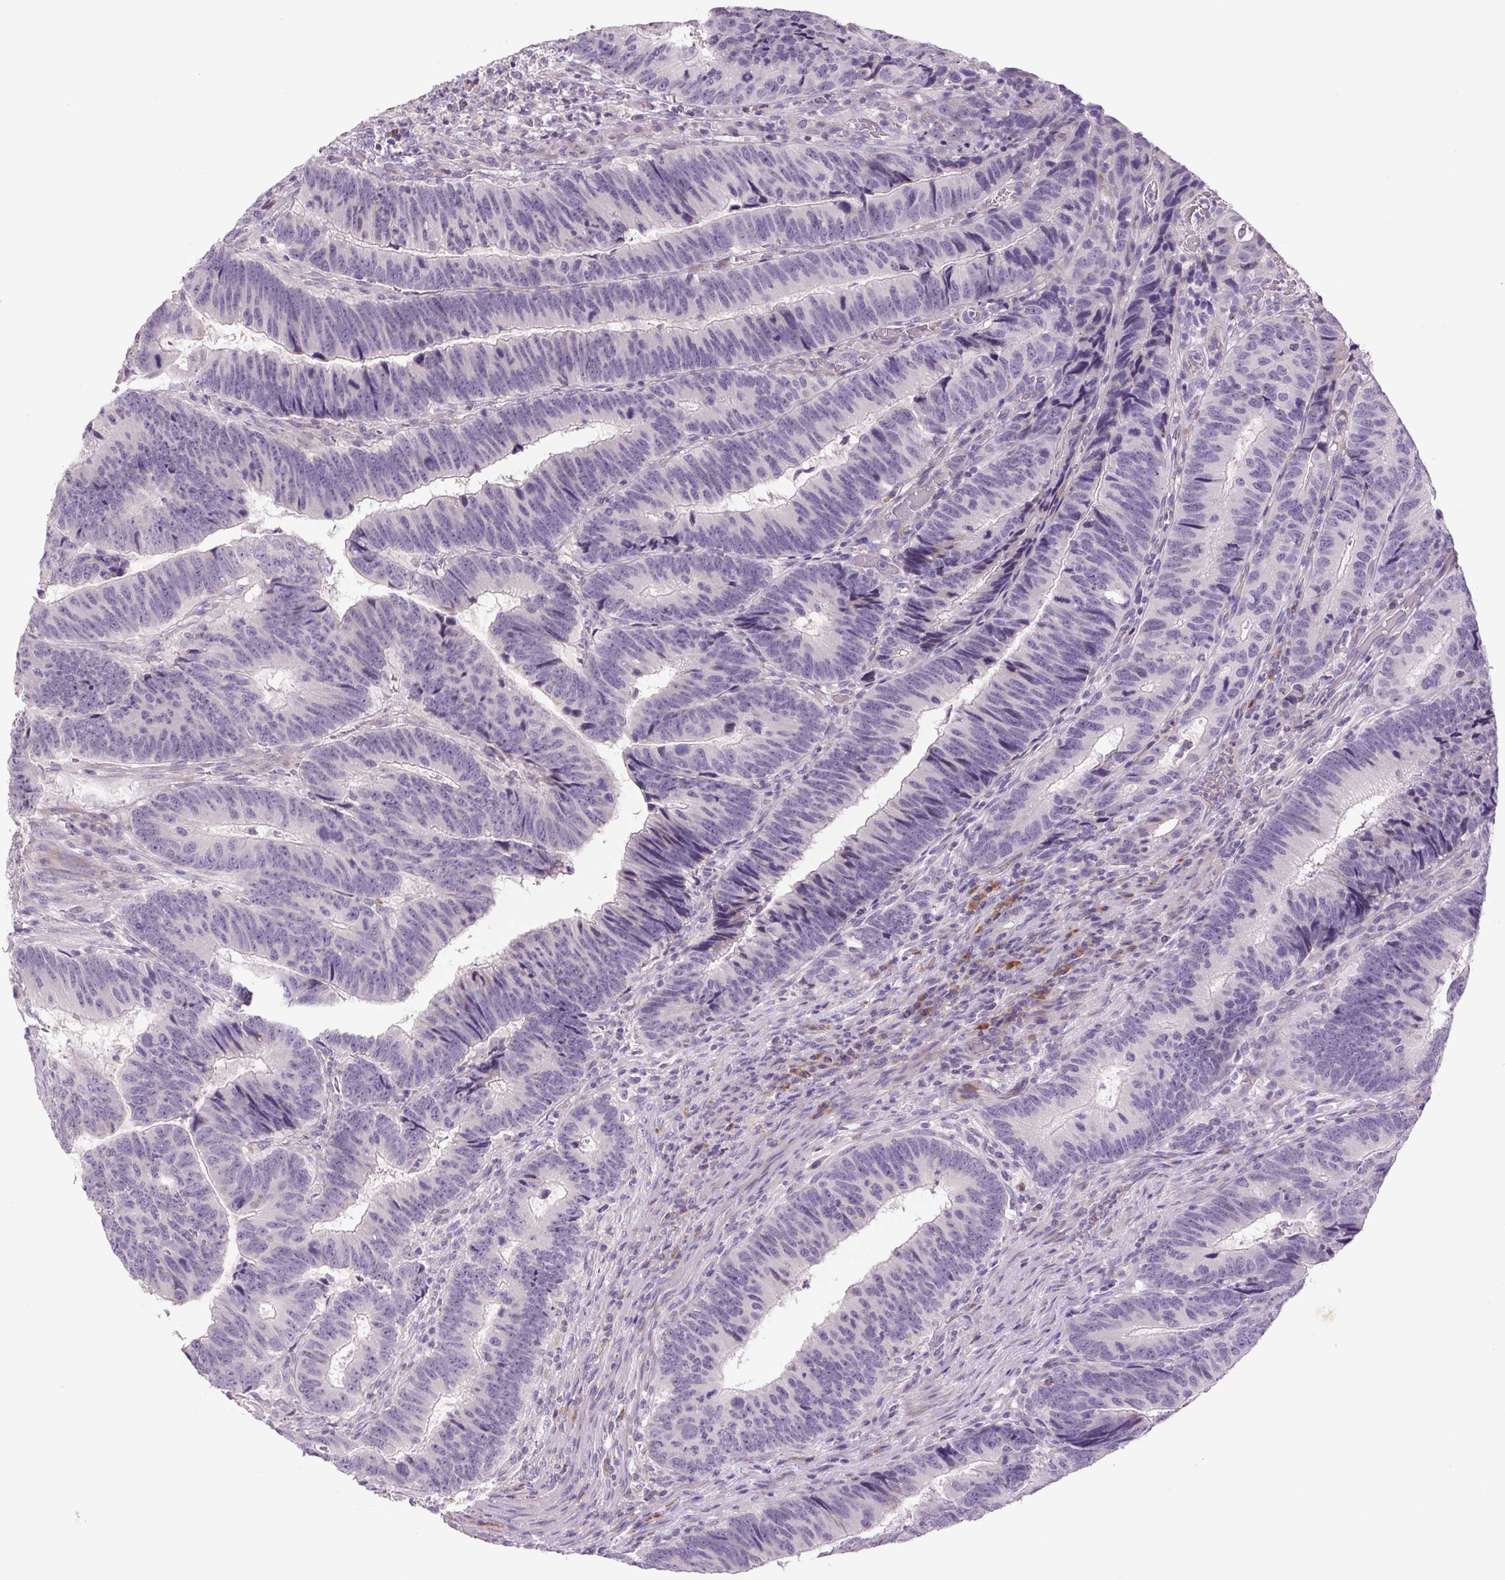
{"staining": {"intensity": "negative", "quantity": "none", "location": "none"}, "tissue": "colorectal cancer", "cell_type": "Tumor cells", "image_type": "cancer", "snomed": [{"axis": "morphology", "description": "Adenocarcinoma, NOS"}, {"axis": "topography", "description": "Colon"}], "caption": "Tumor cells show no significant protein staining in adenocarcinoma (colorectal). (Stains: DAB immunohistochemistry (IHC) with hematoxylin counter stain, Microscopy: brightfield microscopy at high magnification).", "gene": "TMEM100", "patient": {"sex": "male", "age": 62}}